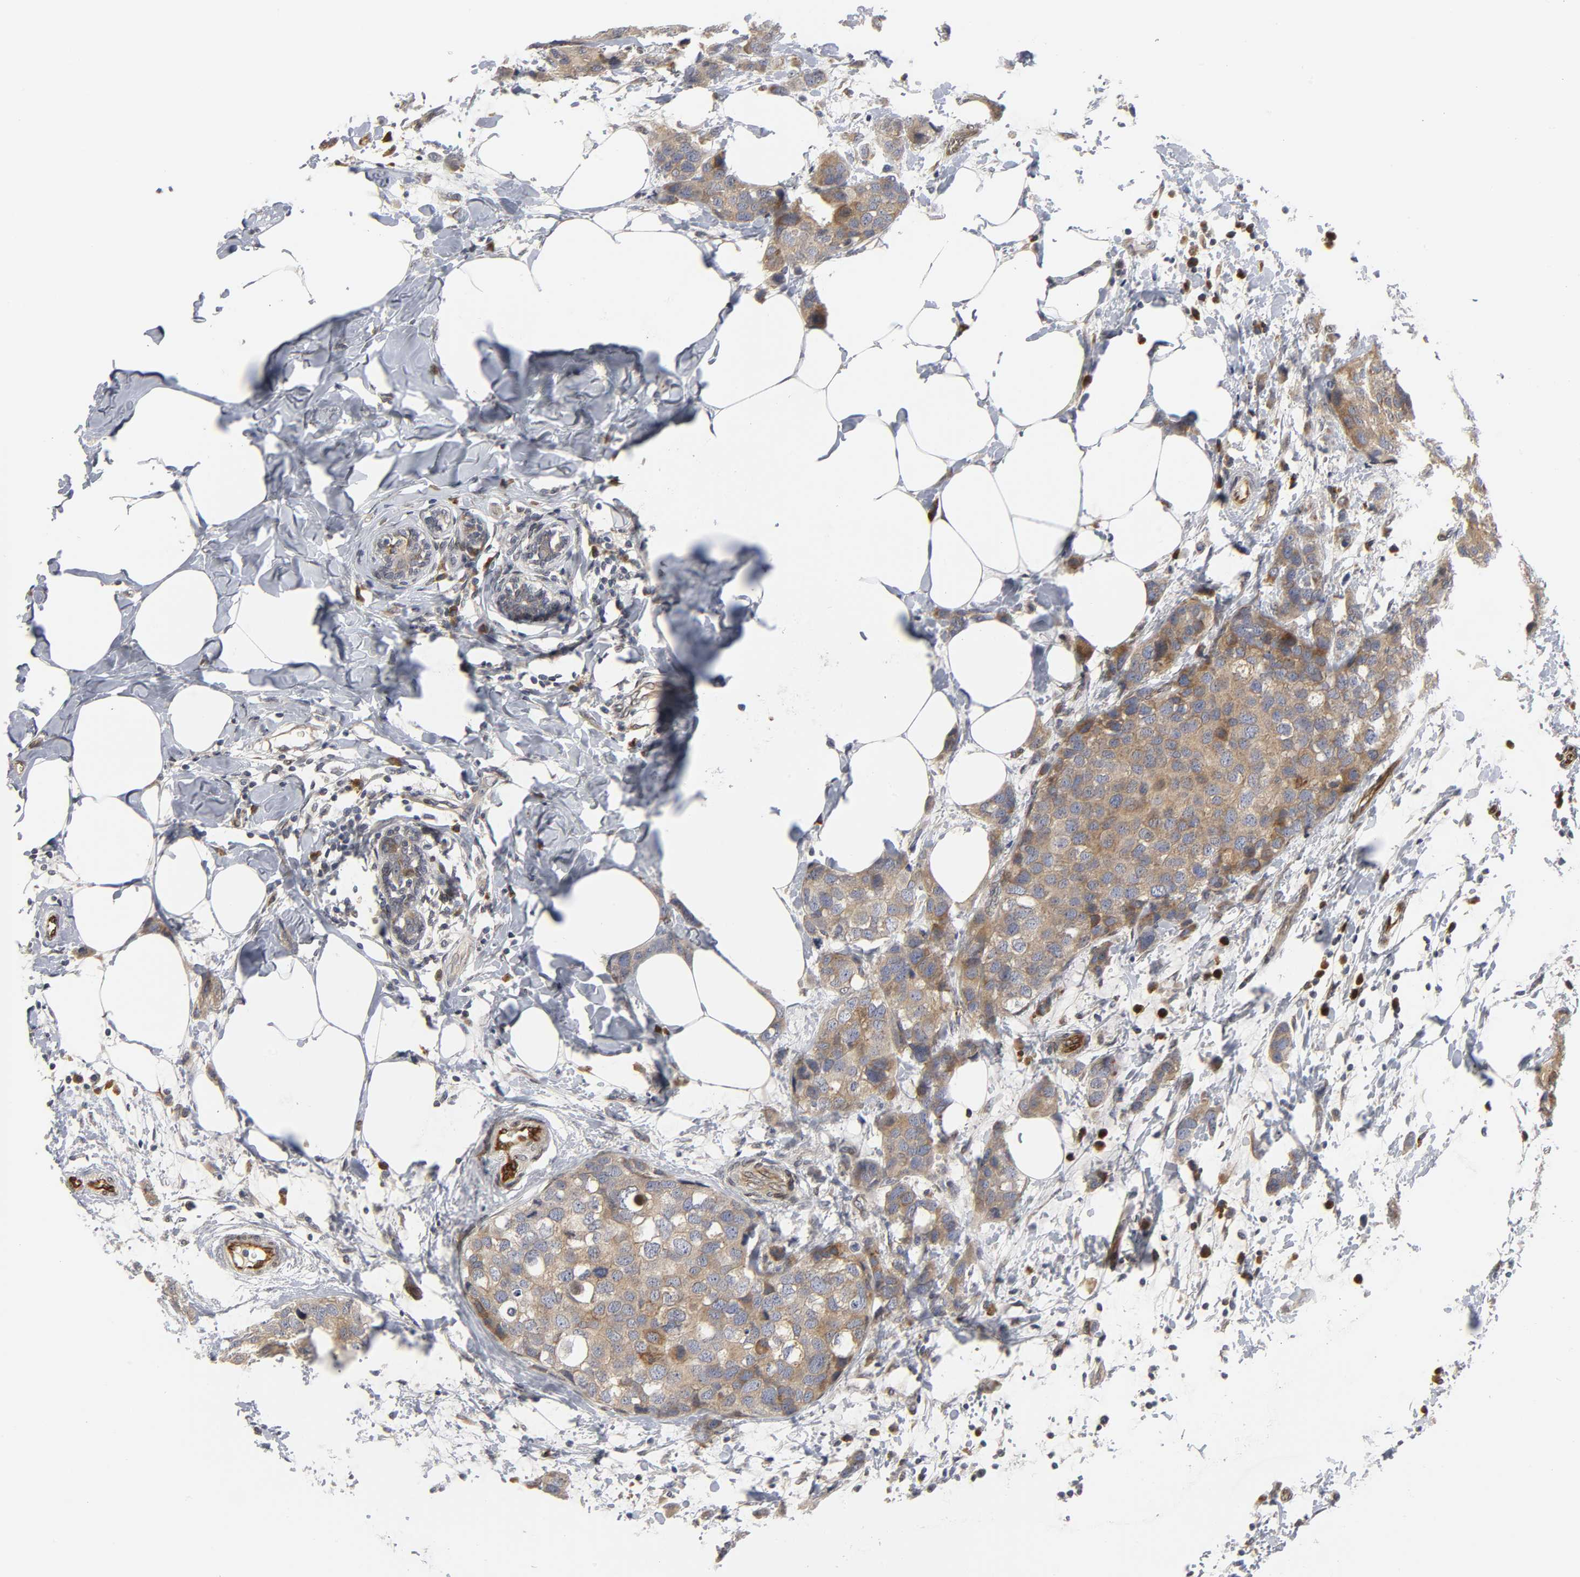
{"staining": {"intensity": "weak", "quantity": "25%-75%", "location": "cytoplasmic/membranous"}, "tissue": "breast cancer", "cell_type": "Tumor cells", "image_type": "cancer", "snomed": [{"axis": "morphology", "description": "Normal tissue, NOS"}, {"axis": "morphology", "description": "Duct carcinoma"}, {"axis": "topography", "description": "Breast"}], "caption": "An IHC image of neoplastic tissue is shown. Protein staining in brown labels weak cytoplasmic/membranous positivity in breast cancer within tumor cells. (DAB (3,3'-diaminobenzidine) = brown stain, brightfield microscopy at high magnification).", "gene": "ASB6", "patient": {"sex": "female", "age": 50}}